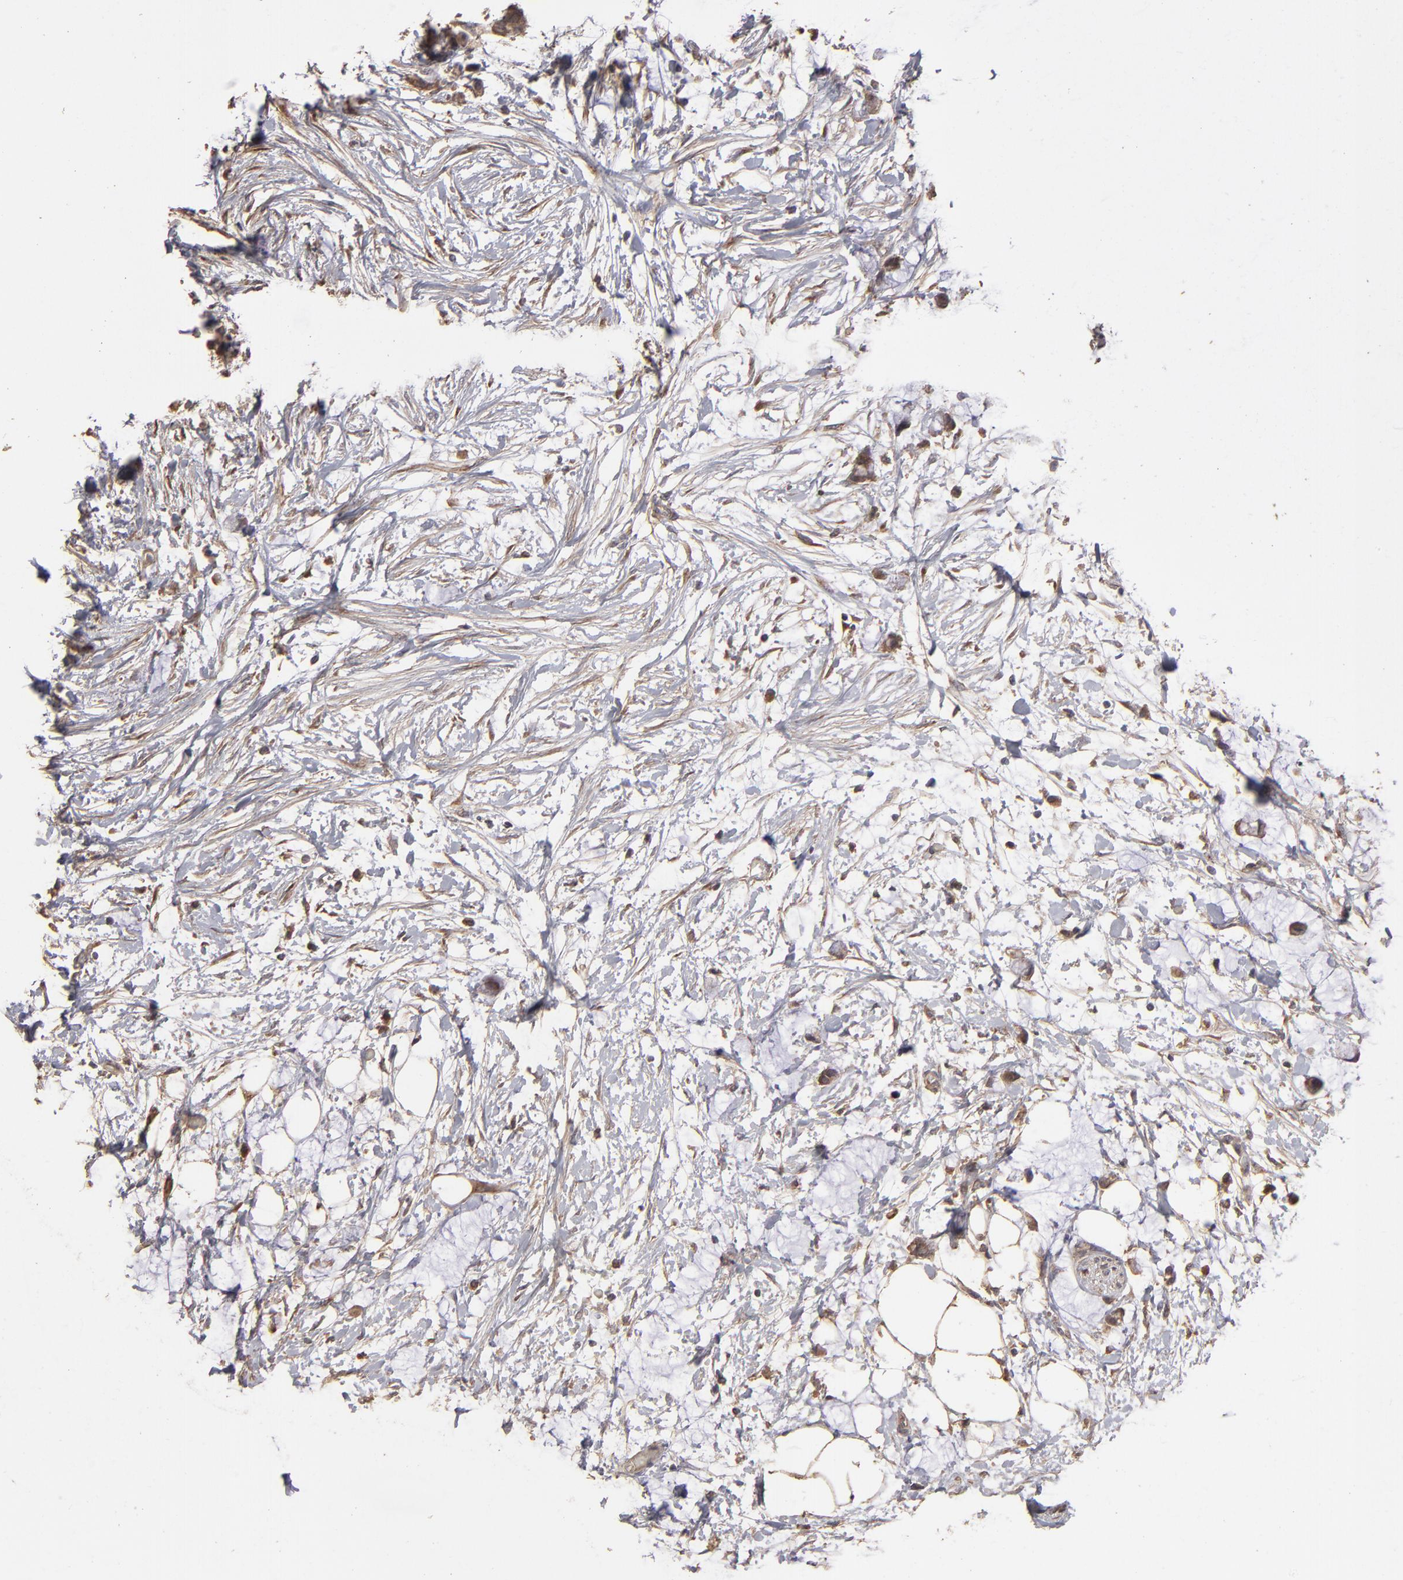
{"staining": {"intensity": "weak", "quantity": ">75%", "location": "cytoplasmic/membranous"}, "tissue": "colorectal cancer", "cell_type": "Tumor cells", "image_type": "cancer", "snomed": [{"axis": "morphology", "description": "Normal tissue, NOS"}, {"axis": "morphology", "description": "Adenocarcinoma, NOS"}, {"axis": "topography", "description": "Colon"}, {"axis": "topography", "description": "Peripheral nerve tissue"}], "caption": "Protein analysis of colorectal cancer tissue exhibits weak cytoplasmic/membranous staining in approximately >75% of tumor cells. Using DAB (3,3'-diaminobenzidine) (brown) and hematoxylin (blue) stains, captured at high magnification using brightfield microscopy.", "gene": "MMP2", "patient": {"sex": "male", "age": 14}}